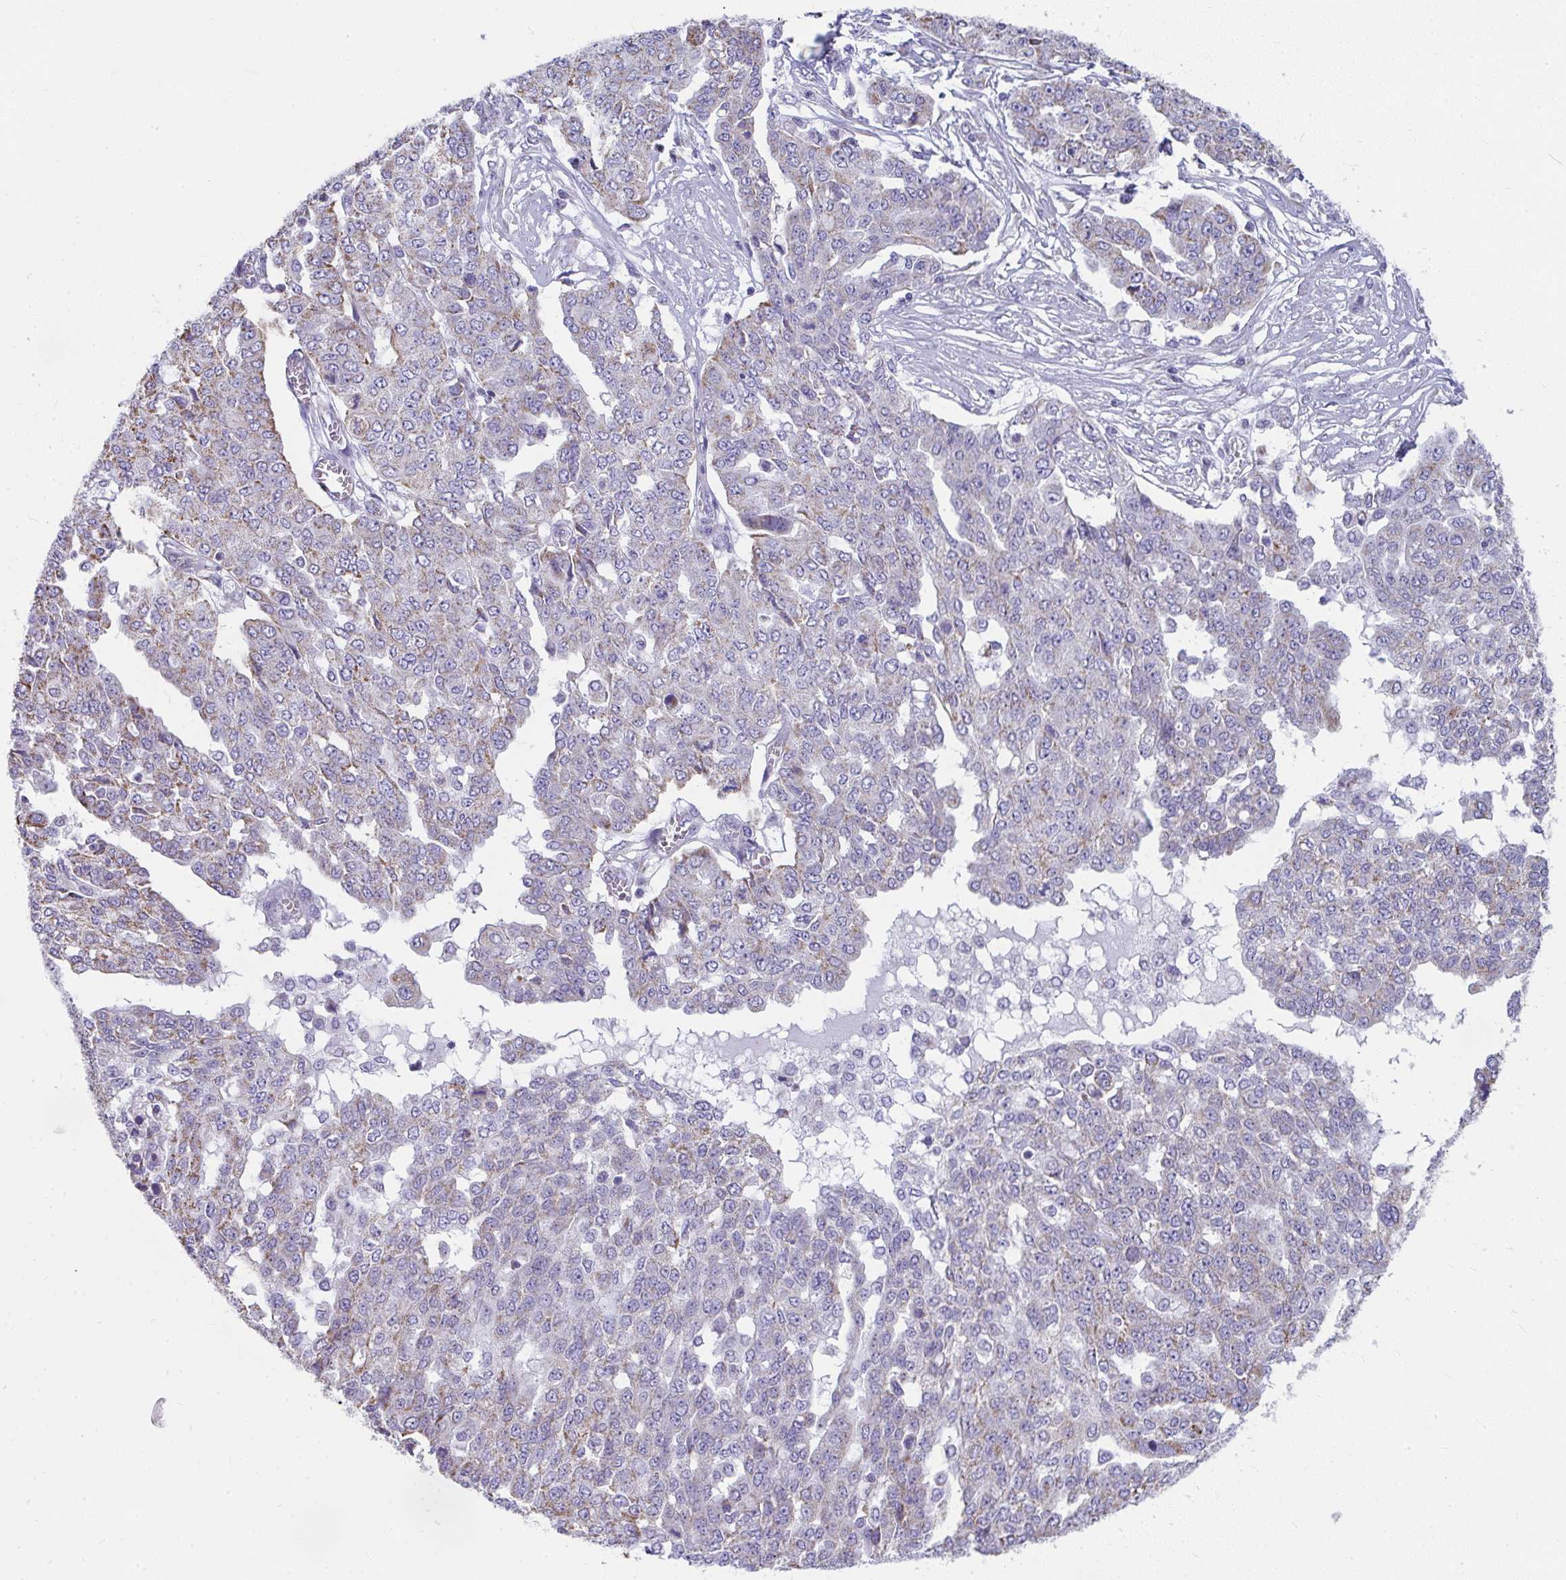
{"staining": {"intensity": "weak", "quantity": "<25%", "location": "cytoplasmic/membranous"}, "tissue": "ovarian cancer", "cell_type": "Tumor cells", "image_type": "cancer", "snomed": [{"axis": "morphology", "description": "Cystadenocarcinoma, serous, NOS"}, {"axis": "topography", "description": "Soft tissue"}, {"axis": "topography", "description": "Ovary"}], "caption": "An IHC micrograph of serous cystadenocarcinoma (ovarian) is shown. There is no staining in tumor cells of serous cystadenocarcinoma (ovarian).", "gene": "SLC6A1", "patient": {"sex": "female", "age": 57}}